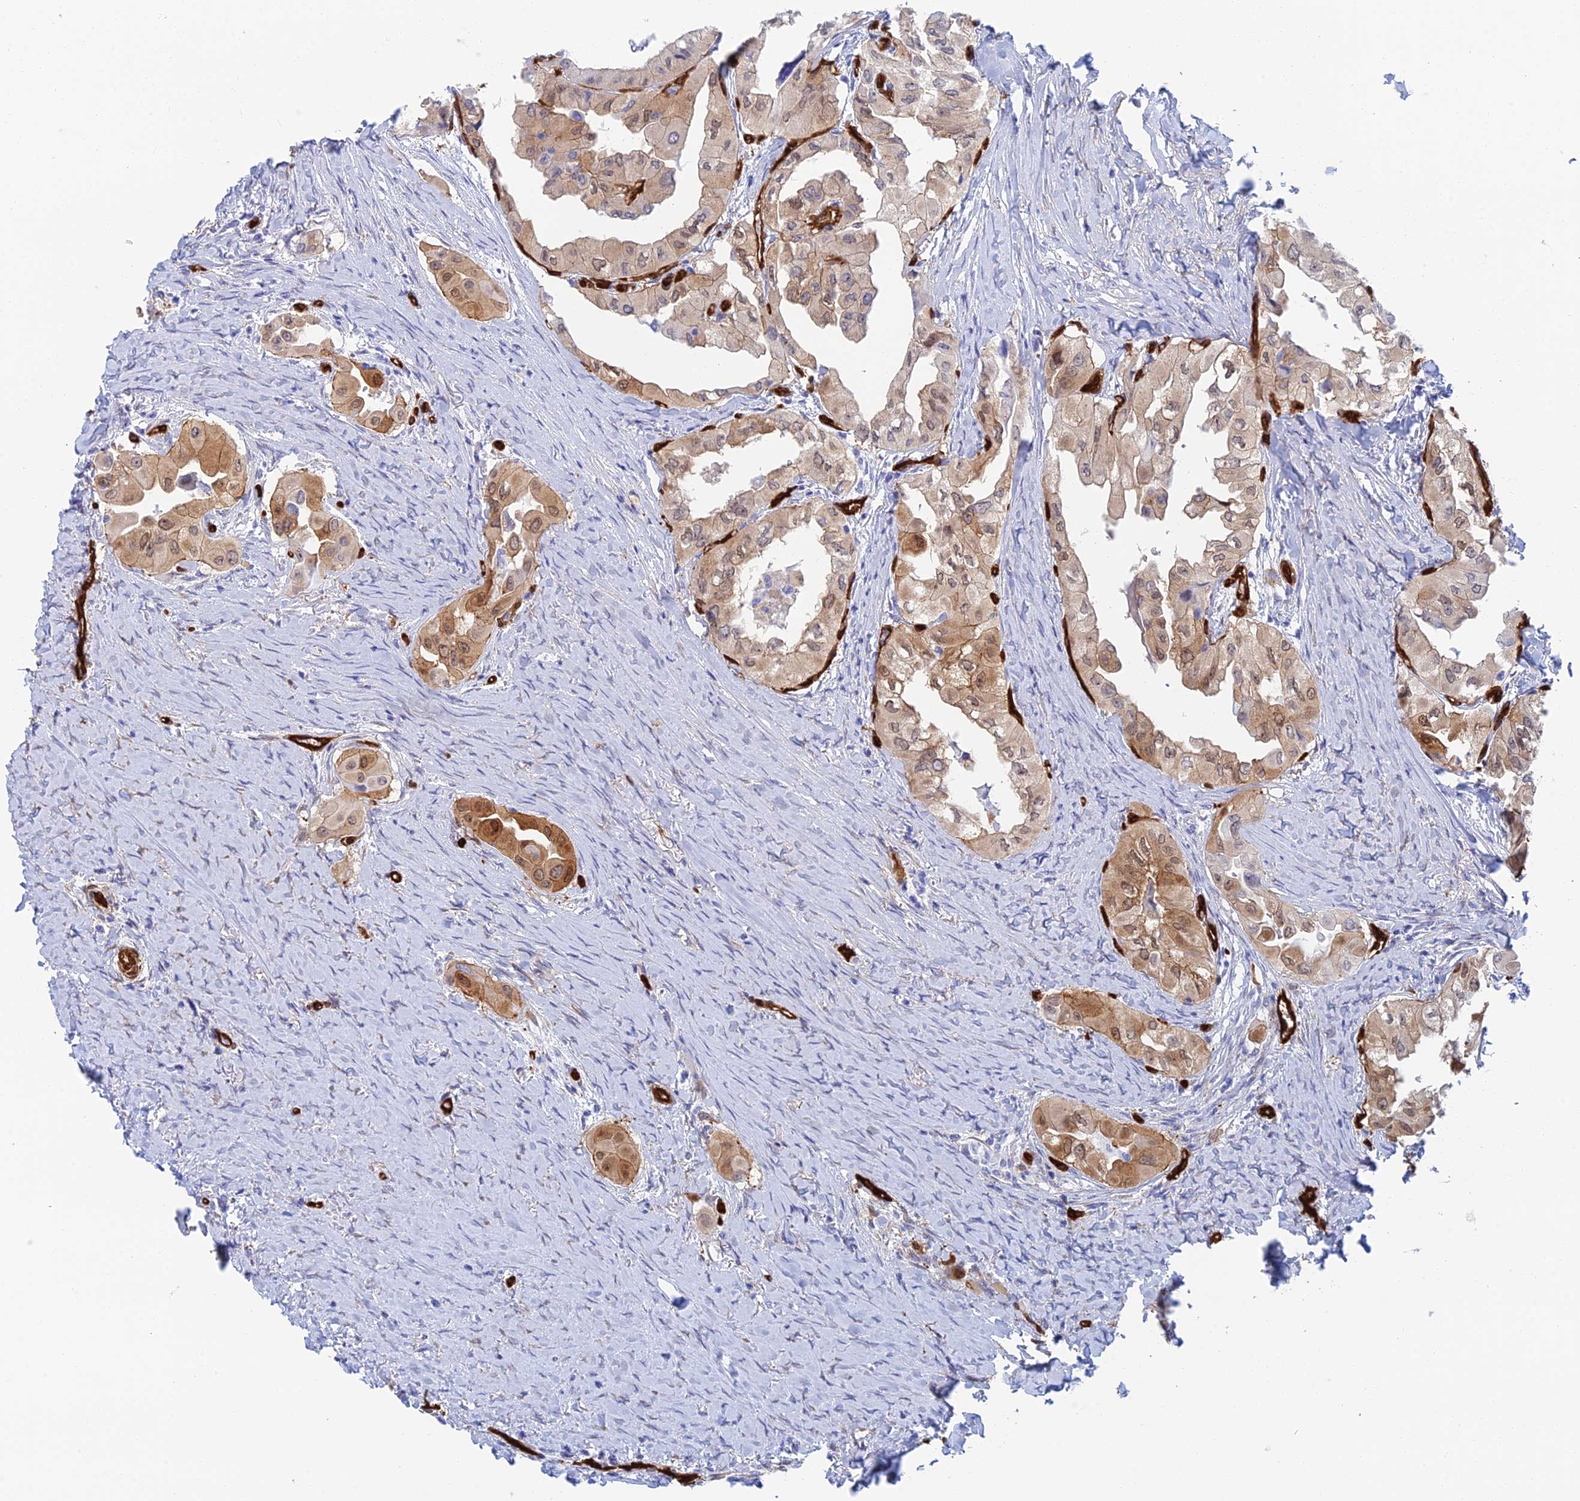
{"staining": {"intensity": "moderate", "quantity": "25%-75%", "location": "cytoplasmic/membranous,nuclear"}, "tissue": "thyroid cancer", "cell_type": "Tumor cells", "image_type": "cancer", "snomed": [{"axis": "morphology", "description": "Papillary adenocarcinoma, NOS"}, {"axis": "topography", "description": "Thyroid gland"}], "caption": "Protein expression by immunohistochemistry displays moderate cytoplasmic/membranous and nuclear expression in approximately 25%-75% of tumor cells in thyroid cancer (papillary adenocarcinoma). The protein is shown in brown color, while the nuclei are stained blue.", "gene": "CRIP2", "patient": {"sex": "female", "age": 59}}